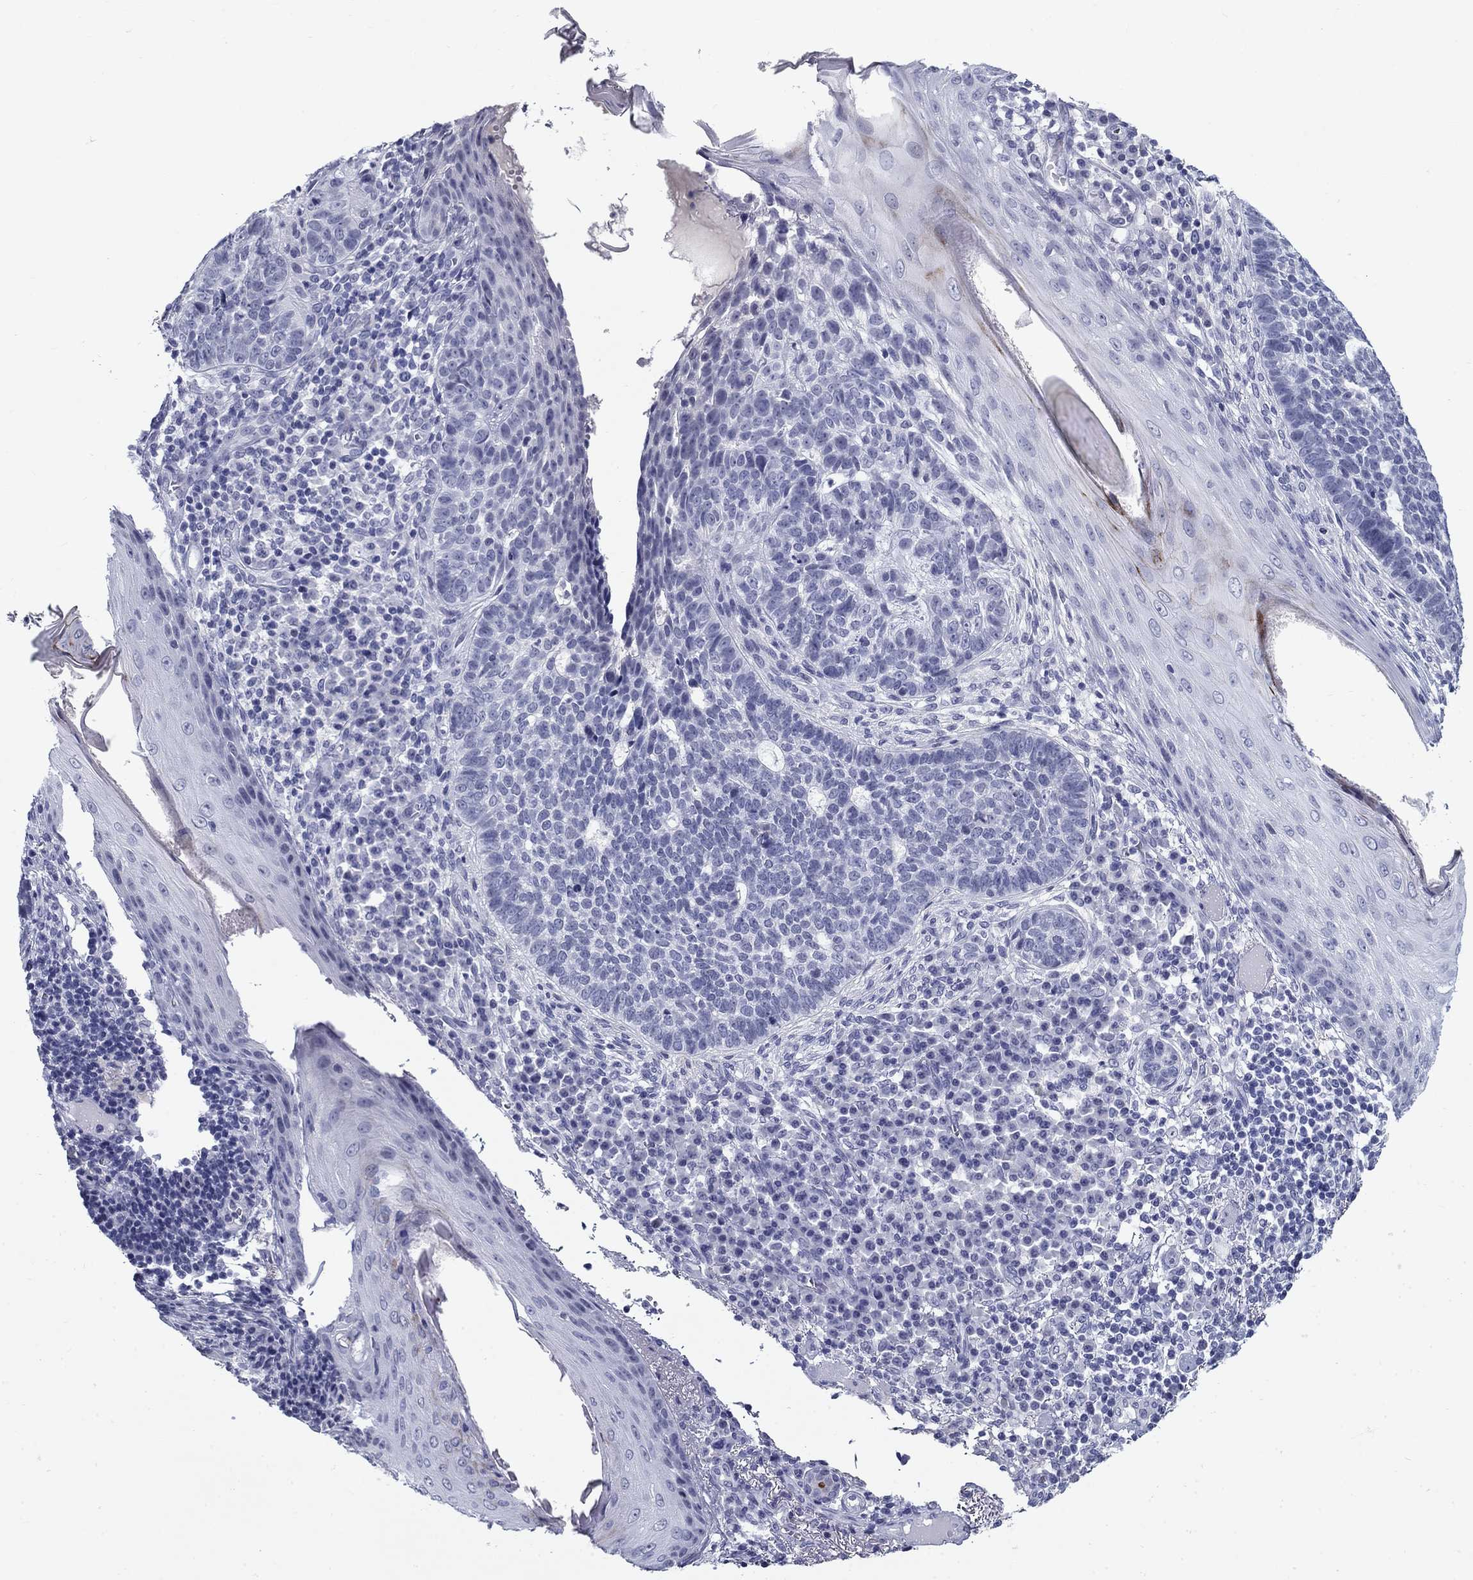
{"staining": {"intensity": "negative", "quantity": "none", "location": "none"}, "tissue": "skin cancer", "cell_type": "Tumor cells", "image_type": "cancer", "snomed": [{"axis": "morphology", "description": "Basal cell carcinoma"}, {"axis": "topography", "description": "Skin"}], "caption": "Immunohistochemistry image of human skin basal cell carcinoma stained for a protein (brown), which exhibits no staining in tumor cells.", "gene": "C4orf19", "patient": {"sex": "female", "age": 69}}